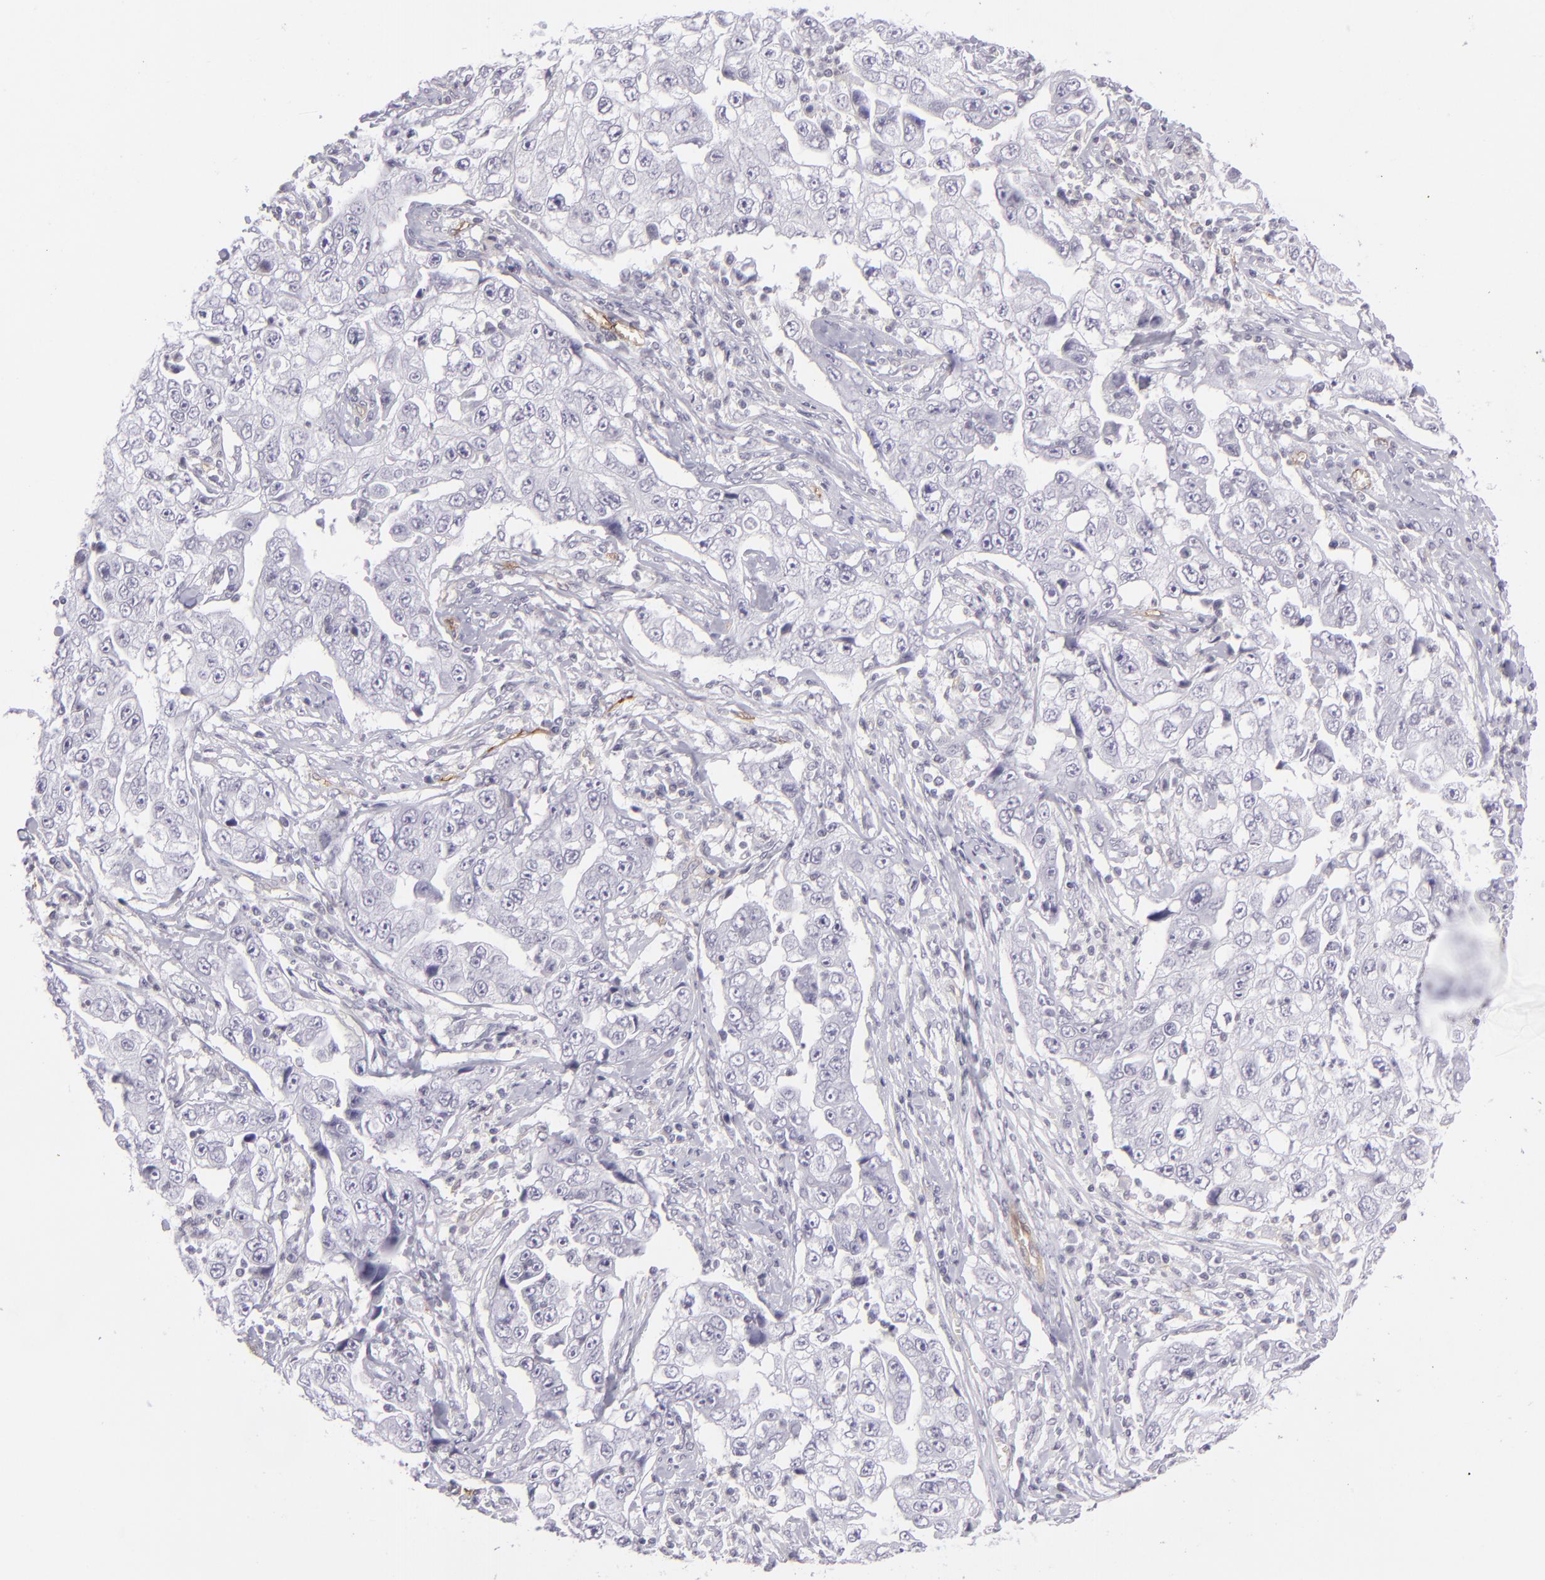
{"staining": {"intensity": "negative", "quantity": "none", "location": "none"}, "tissue": "lung cancer", "cell_type": "Tumor cells", "image_type": "cancer", "snomed": [{"axis": "morphology", "description": "Squamous cell carcinoma, NOS"}, {"axis": "topography", "description": "Lung"}], "caption": "Immunohistochemistry of human lung cancer reveals no positivity in tumor cells.", "gene": "THBD", "patient": {"sex": "male", "age": 64}}